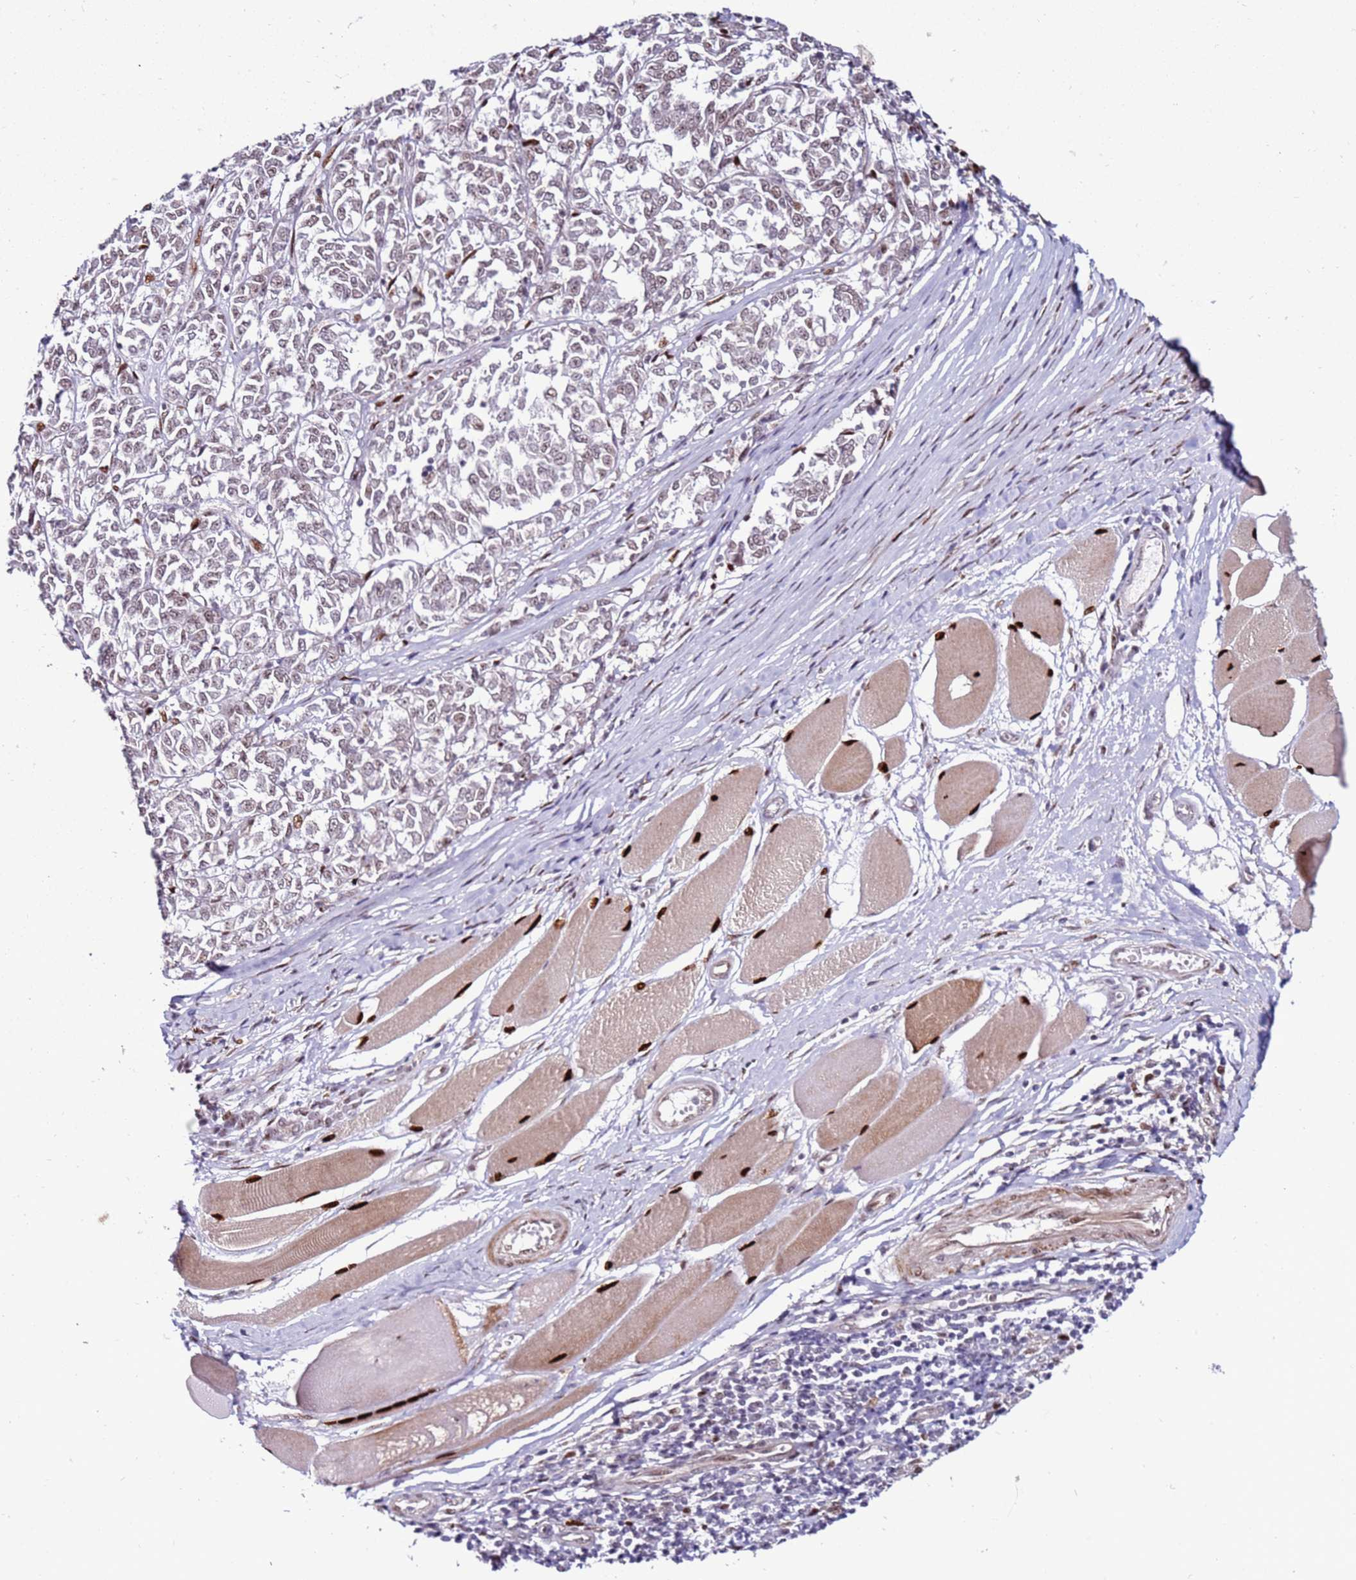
{"staining": {"intensity": "weak", "quantity": "25%-75%", "location": "nuclear"}, "tissue": "melanoma", "cell_type": "Tumor cells", "image_type": "cancer", "snomed": [{"axis": "morphology", "description": "Malignant melanoma, NOS"}, {"axis": "topography", "description": "Skin"}], "caption": "Immunohistochemical staining of malignant melanoma shows low levels of weak nuclear protein expression in approximately 25%-75% of tumor cells. (DAB IHC with brightfield microscopy, high magnification).", "gene": "KPNA4", "patient": {"sex": "female", "age": 72}}